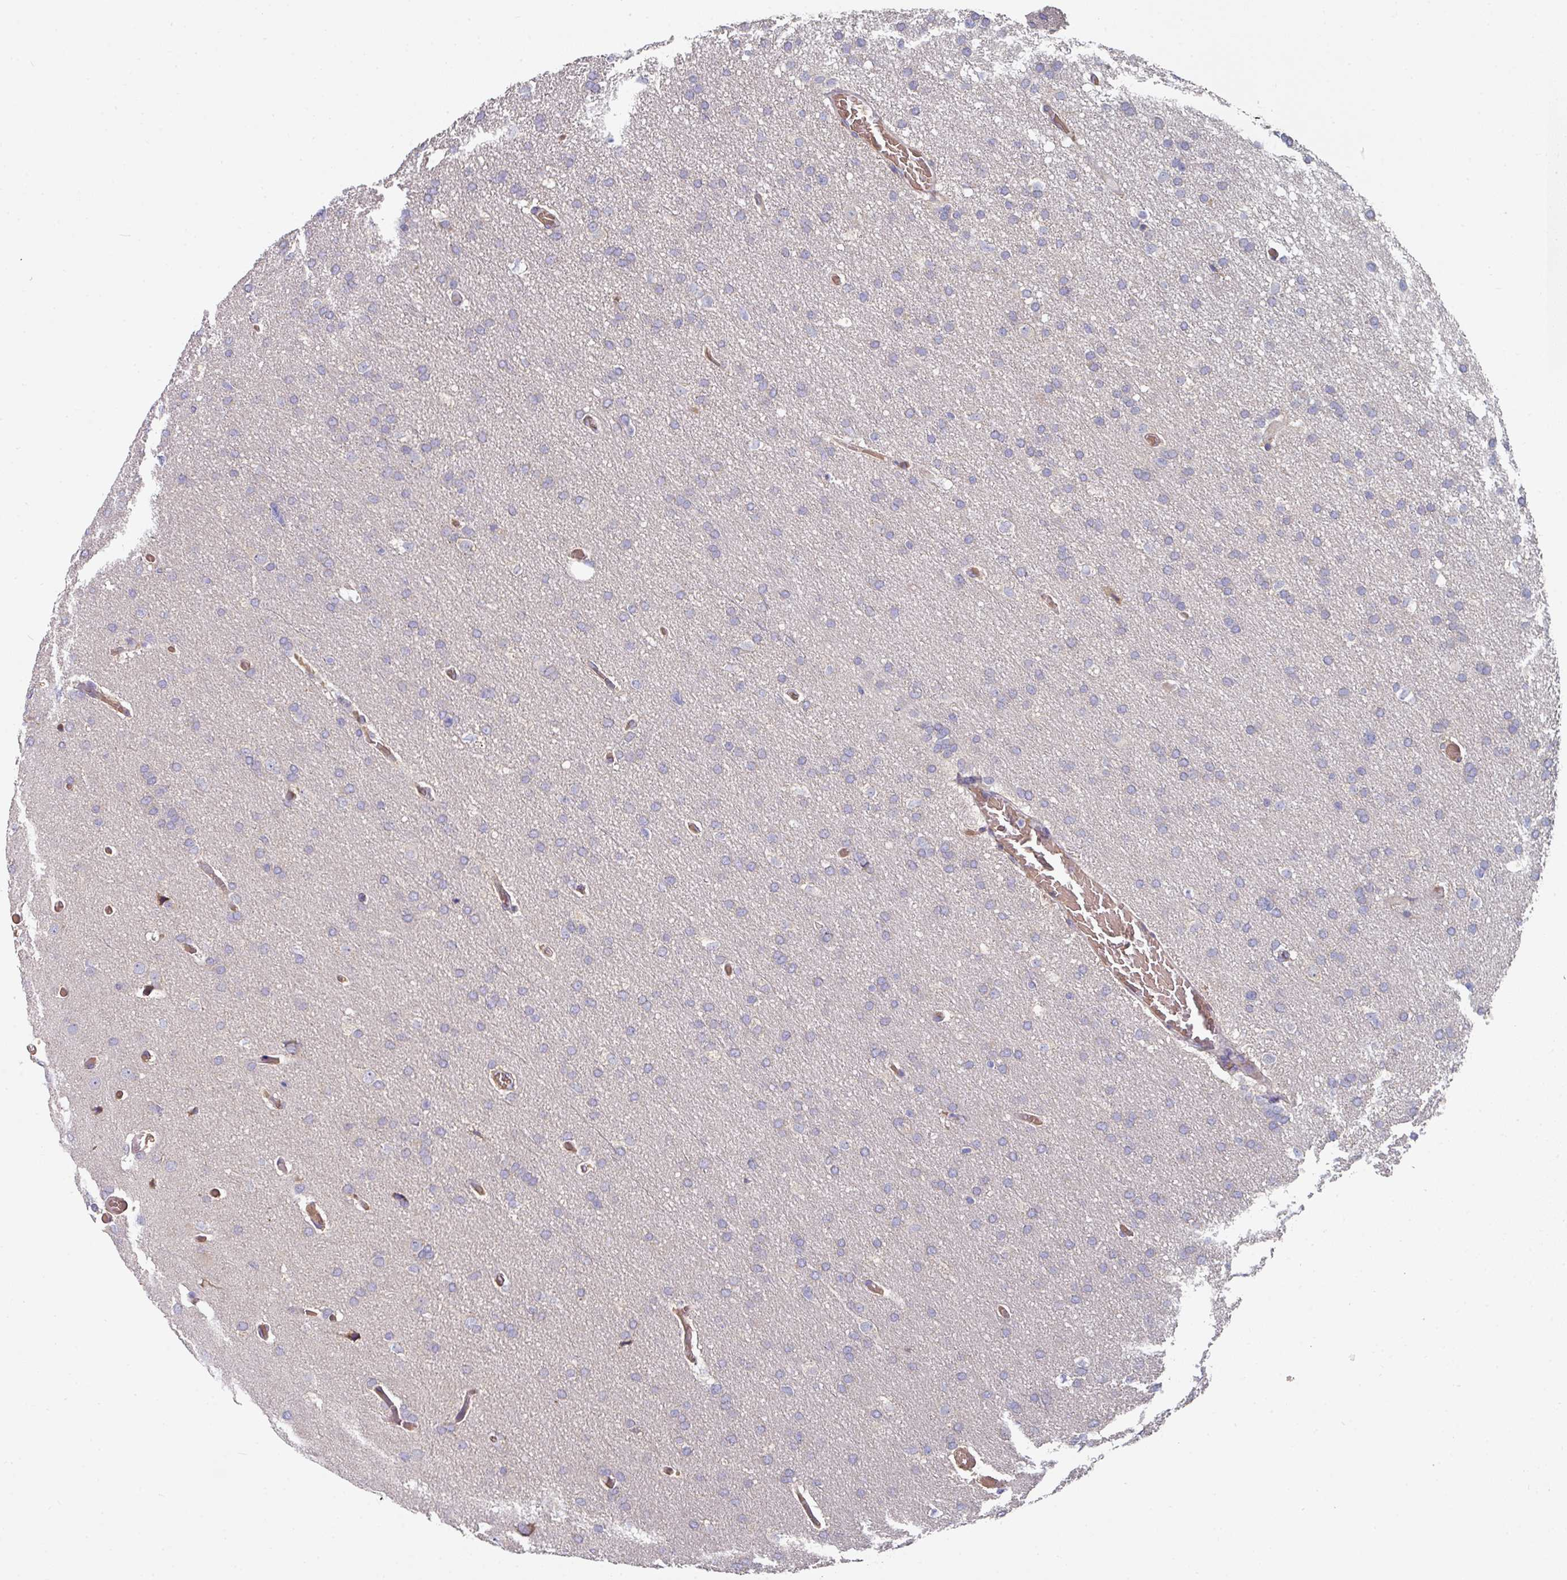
{"staining": {"intensity": "negative", "quantity": "none", "location": "none"}, "tissue": "glioma", "cell_type": "Tumor cells", "image_type": "cancer", "snomed": [{"axis": "morphology", "description": "Glioma, malignant, High grade"}, {"axis": "topography", "description": "Cerebral cortex"}], "caption": "High magnification brightfield microscopy of glioma stained with DAB (brown) and counterstained with hematoxylin (blue): tumor cells show no significant positivity.", "gene": "PYROXD2", "patient": {"sex": "female", "age": 36}}